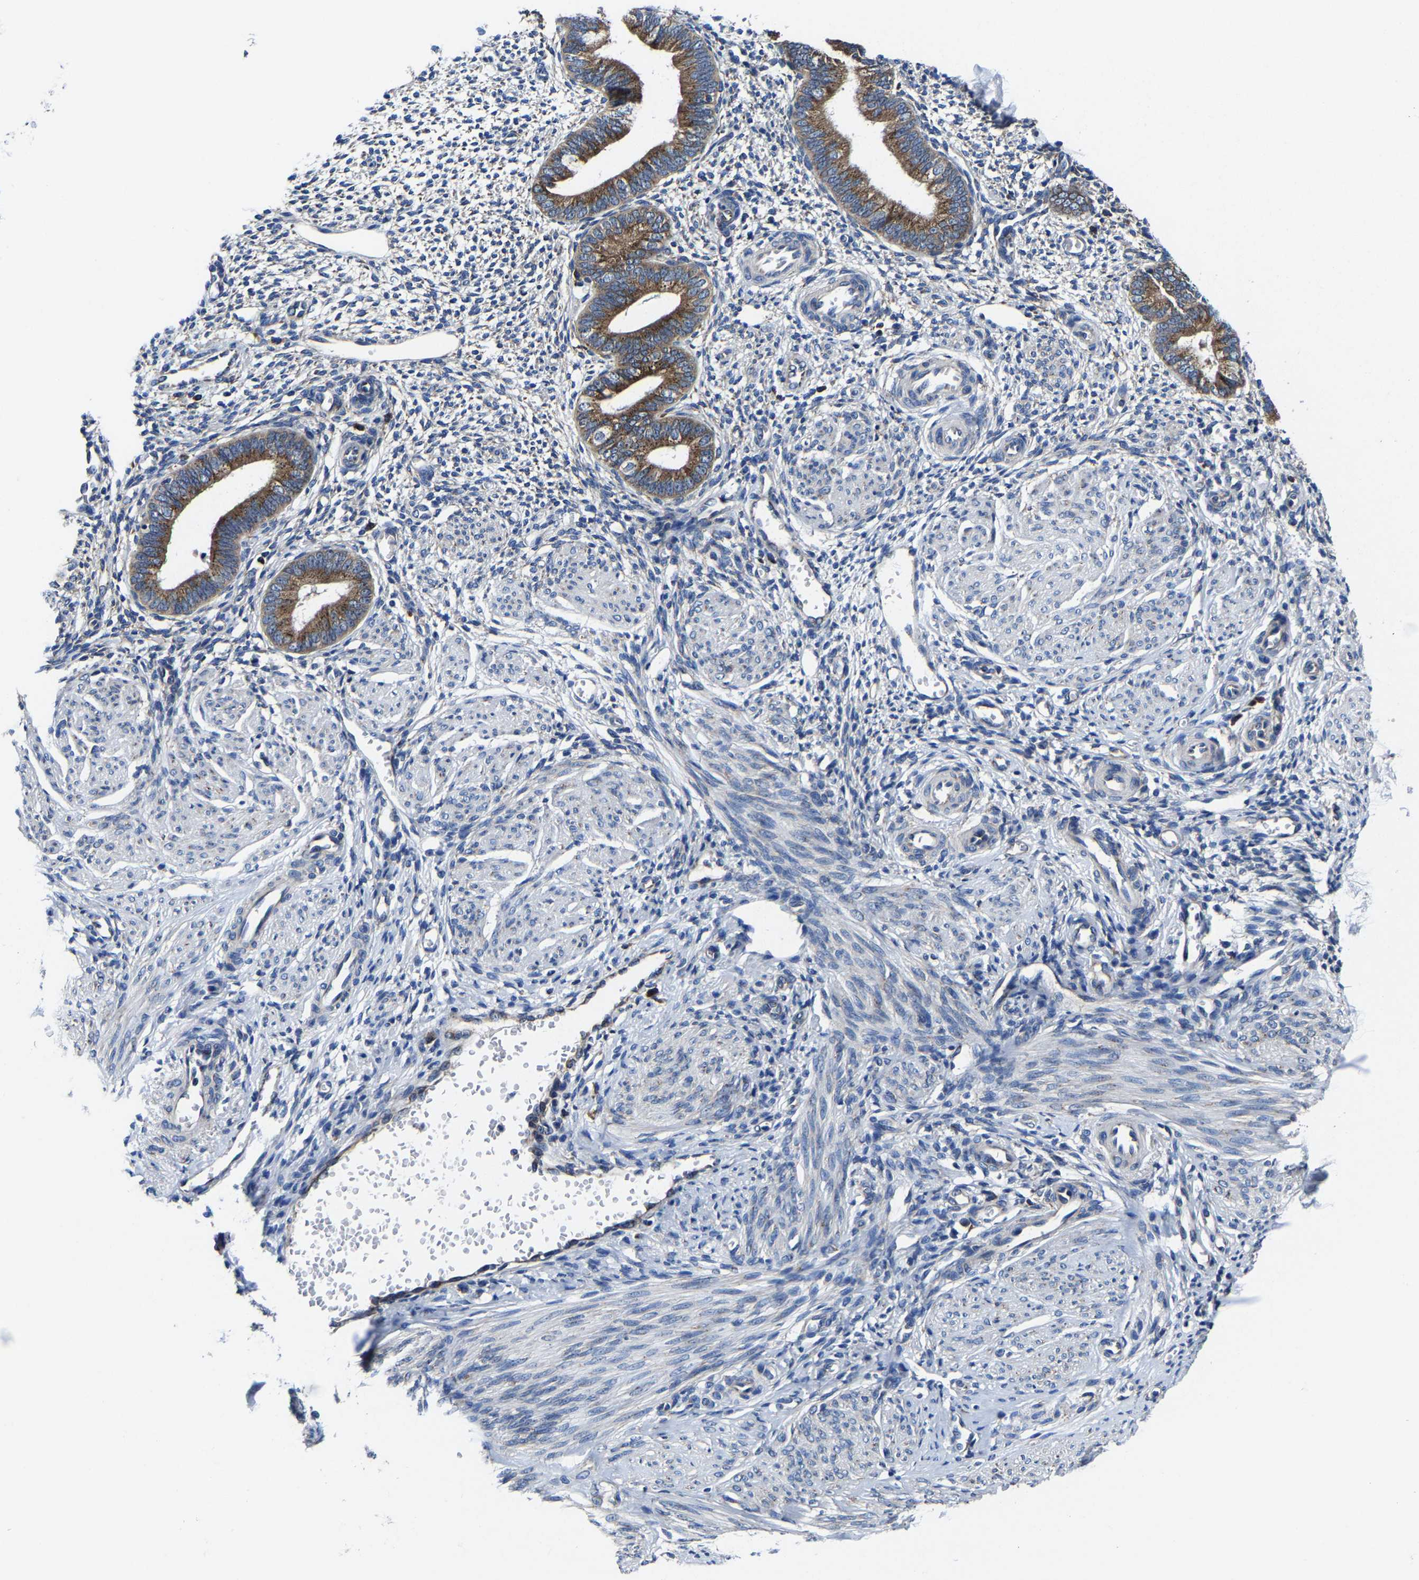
{"staining": {"intensity": "weak", "quantity": "<25%", "location": "cytoplasmic/membranous"}, "tissue": "endometrium", "cell_type": "Cells in endometrial stroma", "image_type": "normal", "snomed": [{"axis": "morphology", "description": "Normal tissue, NOS"}, {"axis": "topography", "description": "Endometrium"}], "caption": "Immunohistochemistry histopathology image of benign human endometrium stained for a protein (brown), which reveals no expression in cells in endometrial stroma.", "gene": "EBAG9", "patient": {"sex": "female", "age": 46}}